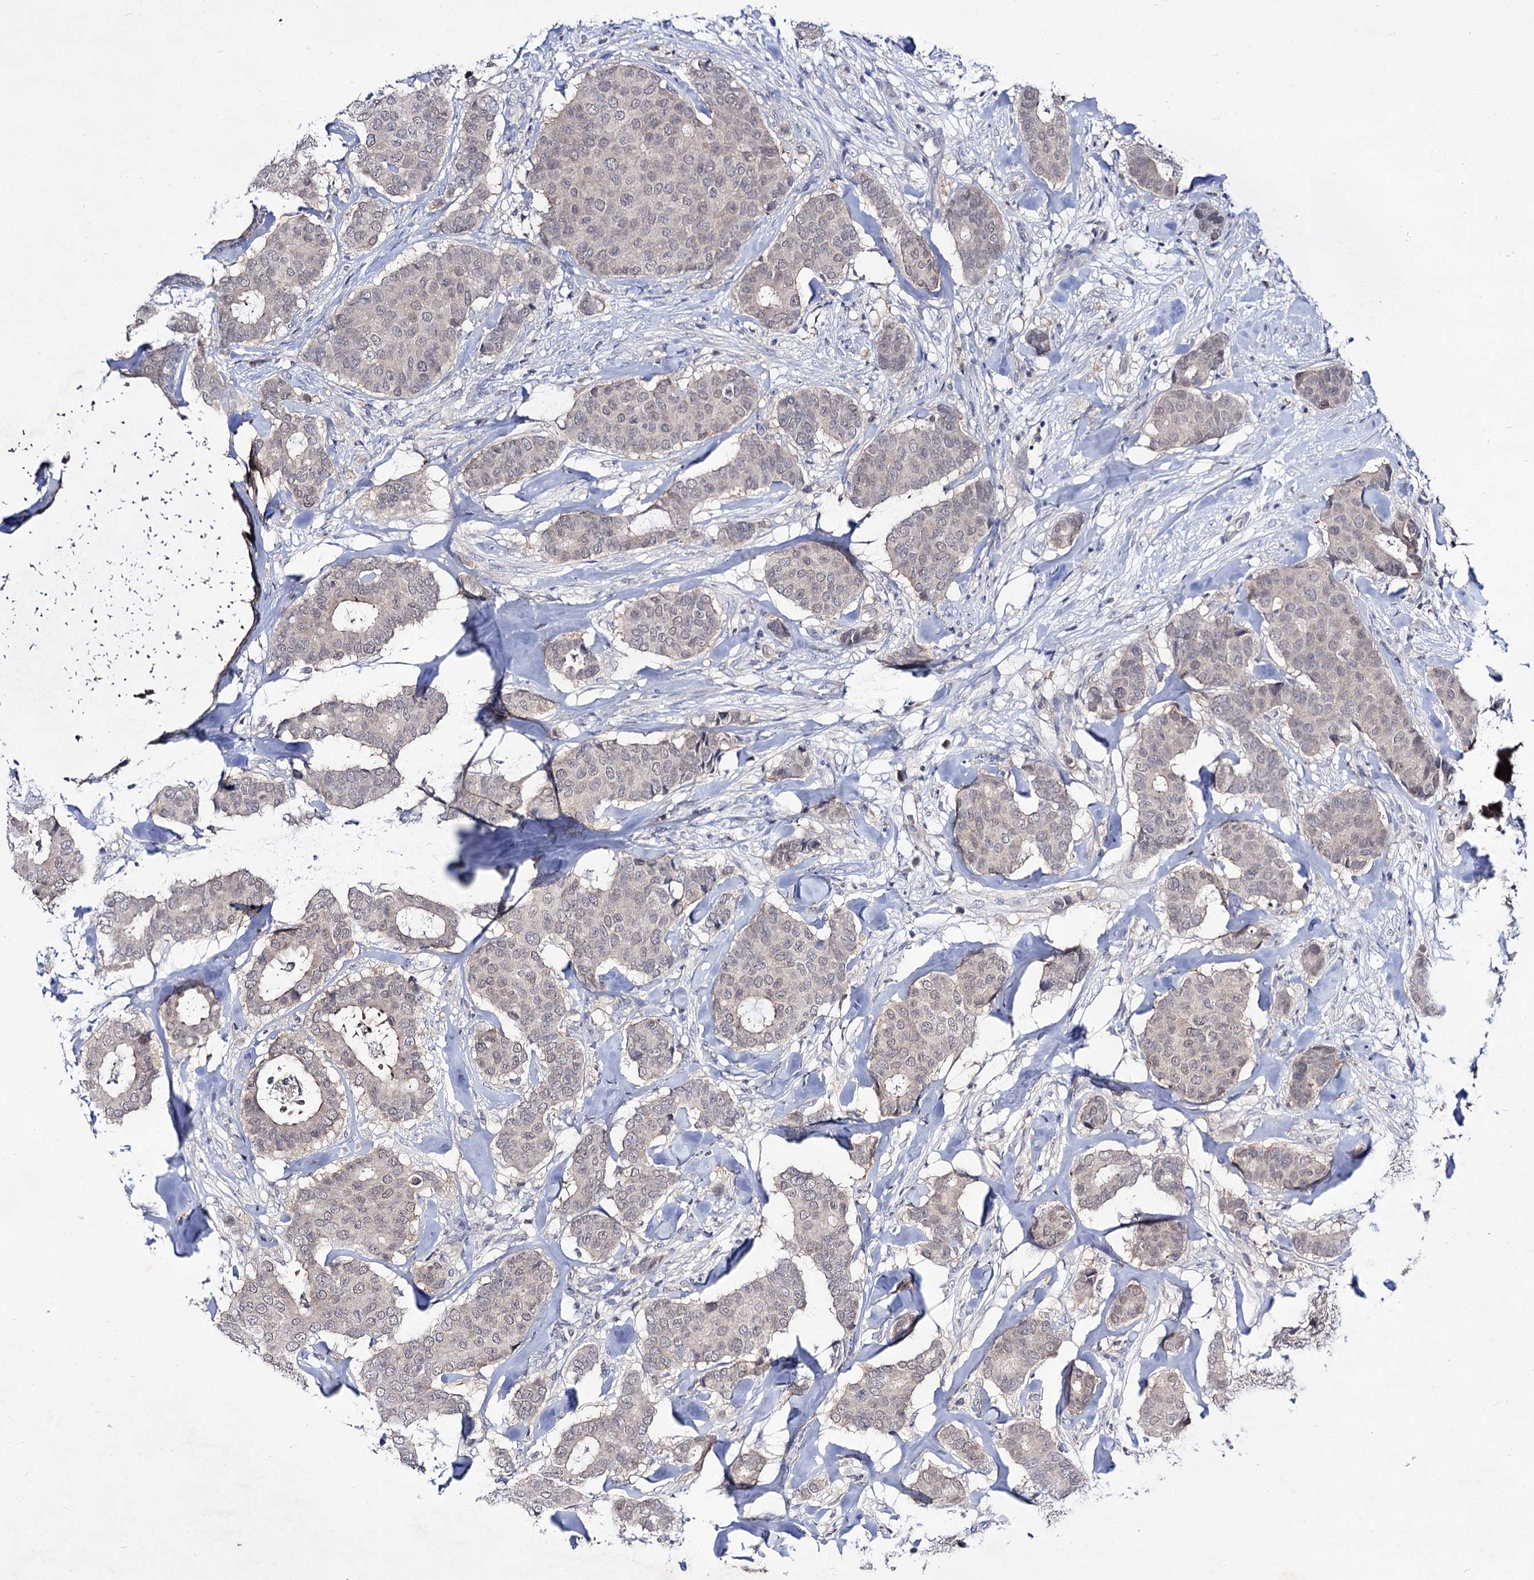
{"staining": {"intensity": "negative", "quantity": "none", "location": "none"}, "tissue": "breast cancer", "cell_type": "Tumor cells", "image_type": "cancer", "snomed": [{"axis": "morphology", "description": "Duct carcinoma"}, {"axis": "topography", "description": "Breast"}], "caption": "This is a histopathology image of immunohistochemistry (IHC) staining of breast cancer, which shows no expression in tumor cells.", "gene": "ACTR6", "patient": {"sex": "female", "age": 75}}